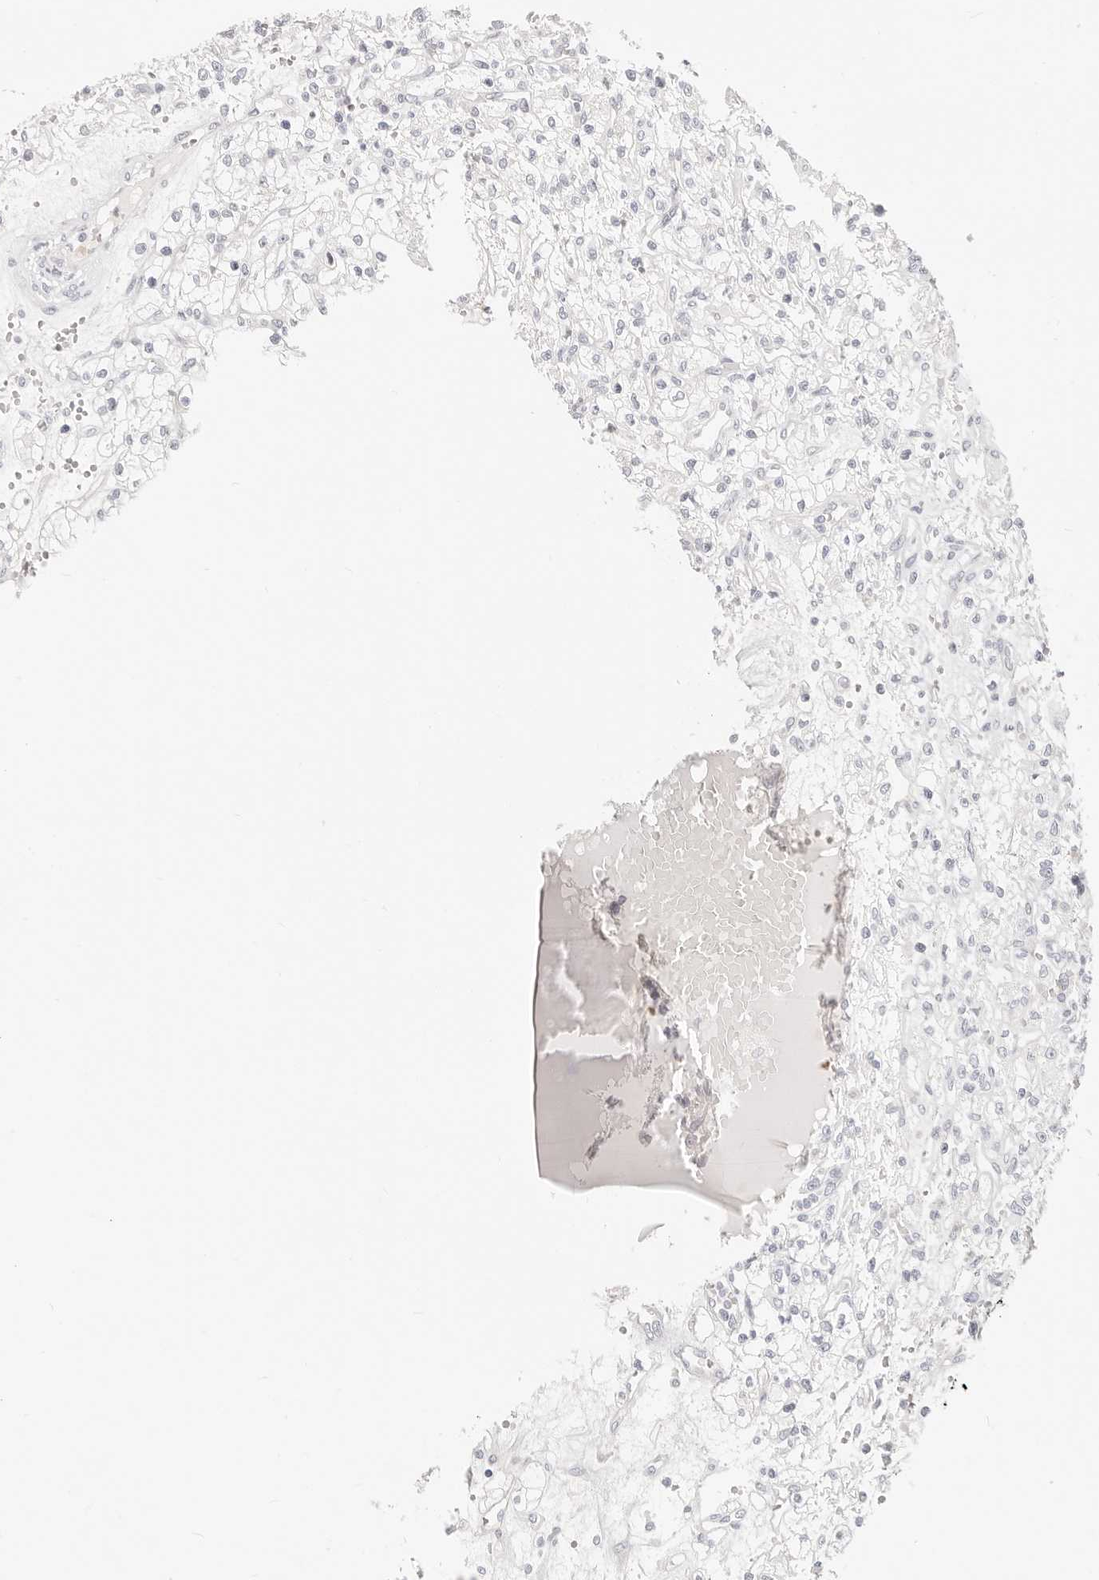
{"staining": {"intensity": "negative", "quantity": "none", "location": "none"}, "tissue": "renal cancer", "cell_type": "Tumor cells", "image_type": "cancer", "snomed": [{"axis": "morphology", "description": "Adenocarcinoma, NOS"}, {"axis": "topography", "description": "Kidney"}], "caption": "High power microscopy image of an IHC image of adenocarcinoma (renal), revealing no significant positivity in tumor cells. The staining was performed using DAB (3,3'-diaminobenzidine) to visualize the protein expression in brown, while the nuclei were stained in blue with hematoxylin (Magnification: 20x).", "gene": "ASCL1", "patient": {"sex": "female", "age": 59}}